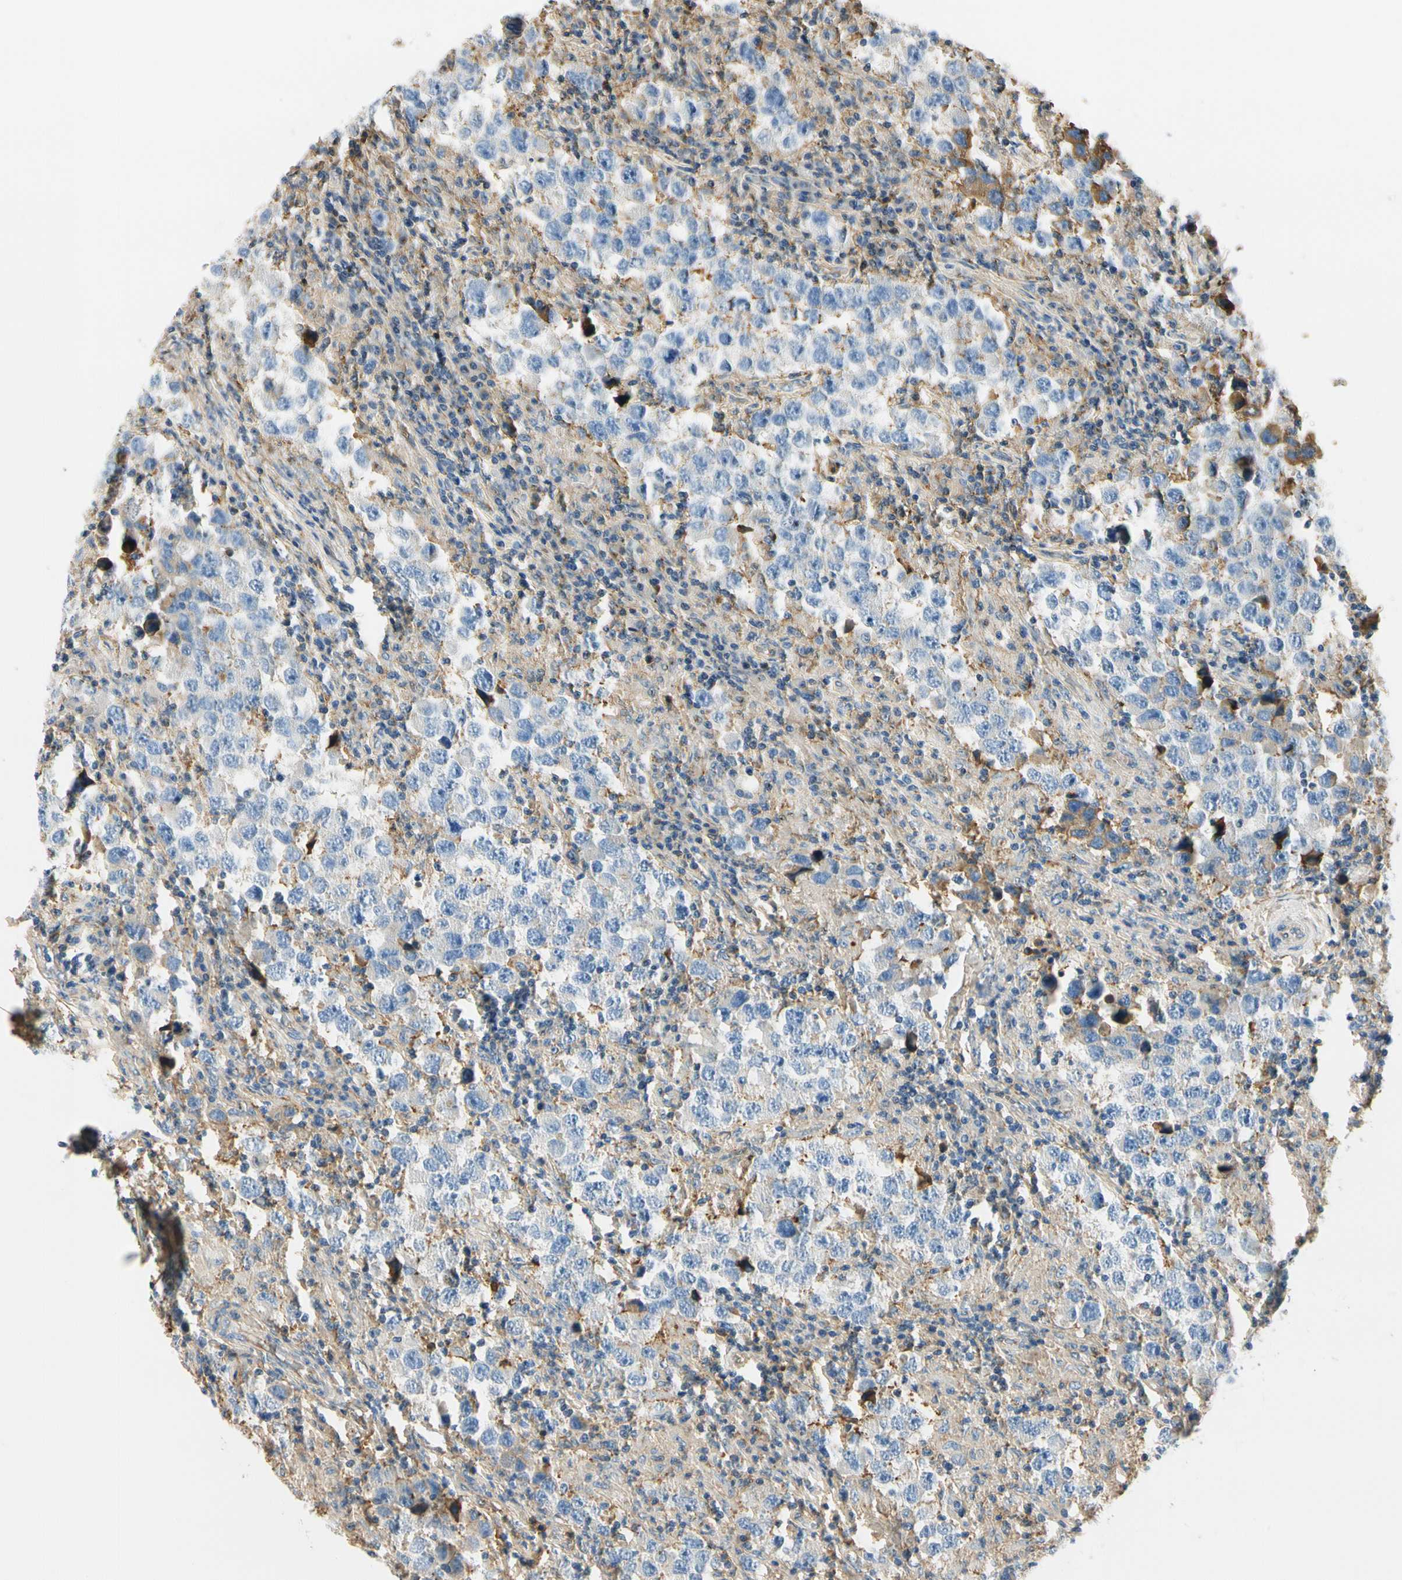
{"staining": {"intensity": "moderate", "quantity": "<25%", "location": "cytoplasmic/membranous"}, "tissue": "testis cancer", "cell_type": "Tumor cells", "image_type": "cancer", "snomed": [{"axis": "morphology", "description": "Carcinoma, Embryonal, NOS"}, {"axis": "topography", "description": "Testis"}], "caption": "Protein staining of testis cancer tissue displays moderate cytoplasmic/membranous staining in approximately <25% of tumor cells.", "gene": "LAMB3", "patient": {"sex": "male", "age": 21}}